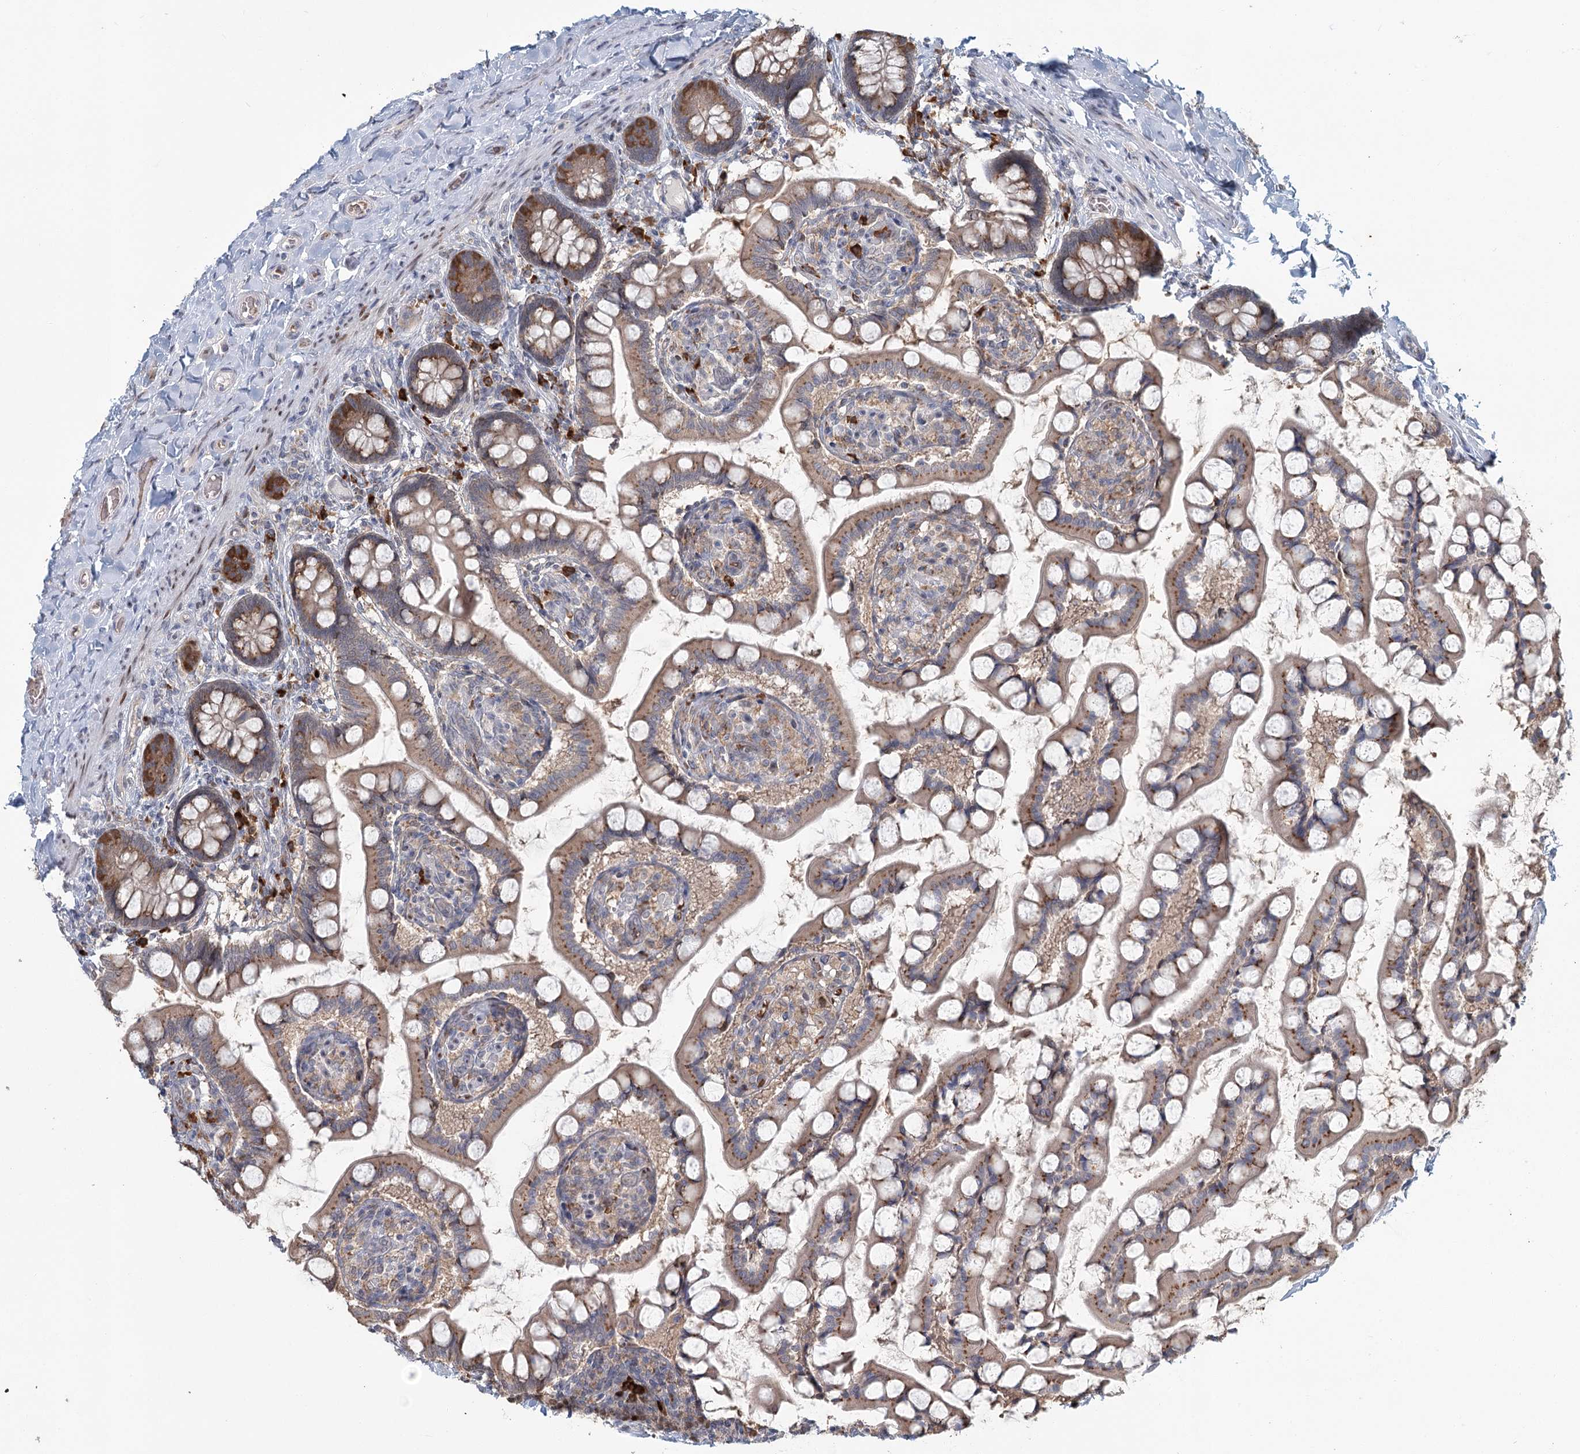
{"staining": {"intensity": "moderate", "quantity": ">75%", "location": "cytoplasmic/membranous"}, "tissue": "small intestine", "cell_type": "Glandular cells", "image_type": "normal", "snomed": [{"axis": "morphology", "description": "Normal tissue, NOS"}, {"axis": "topography", "description": "Small intestine"}], "caption": "Glandular cells reveal medium levels of moderate cytoplasmic/membranous staining in approximately >75% of cells in unremarkable human small intestine. Immunohistochemistry stains the protein of interest in brown and the nuclei are stained blue.", "gene": "ADK", "patient": {"sex": "male", "age": 52}}